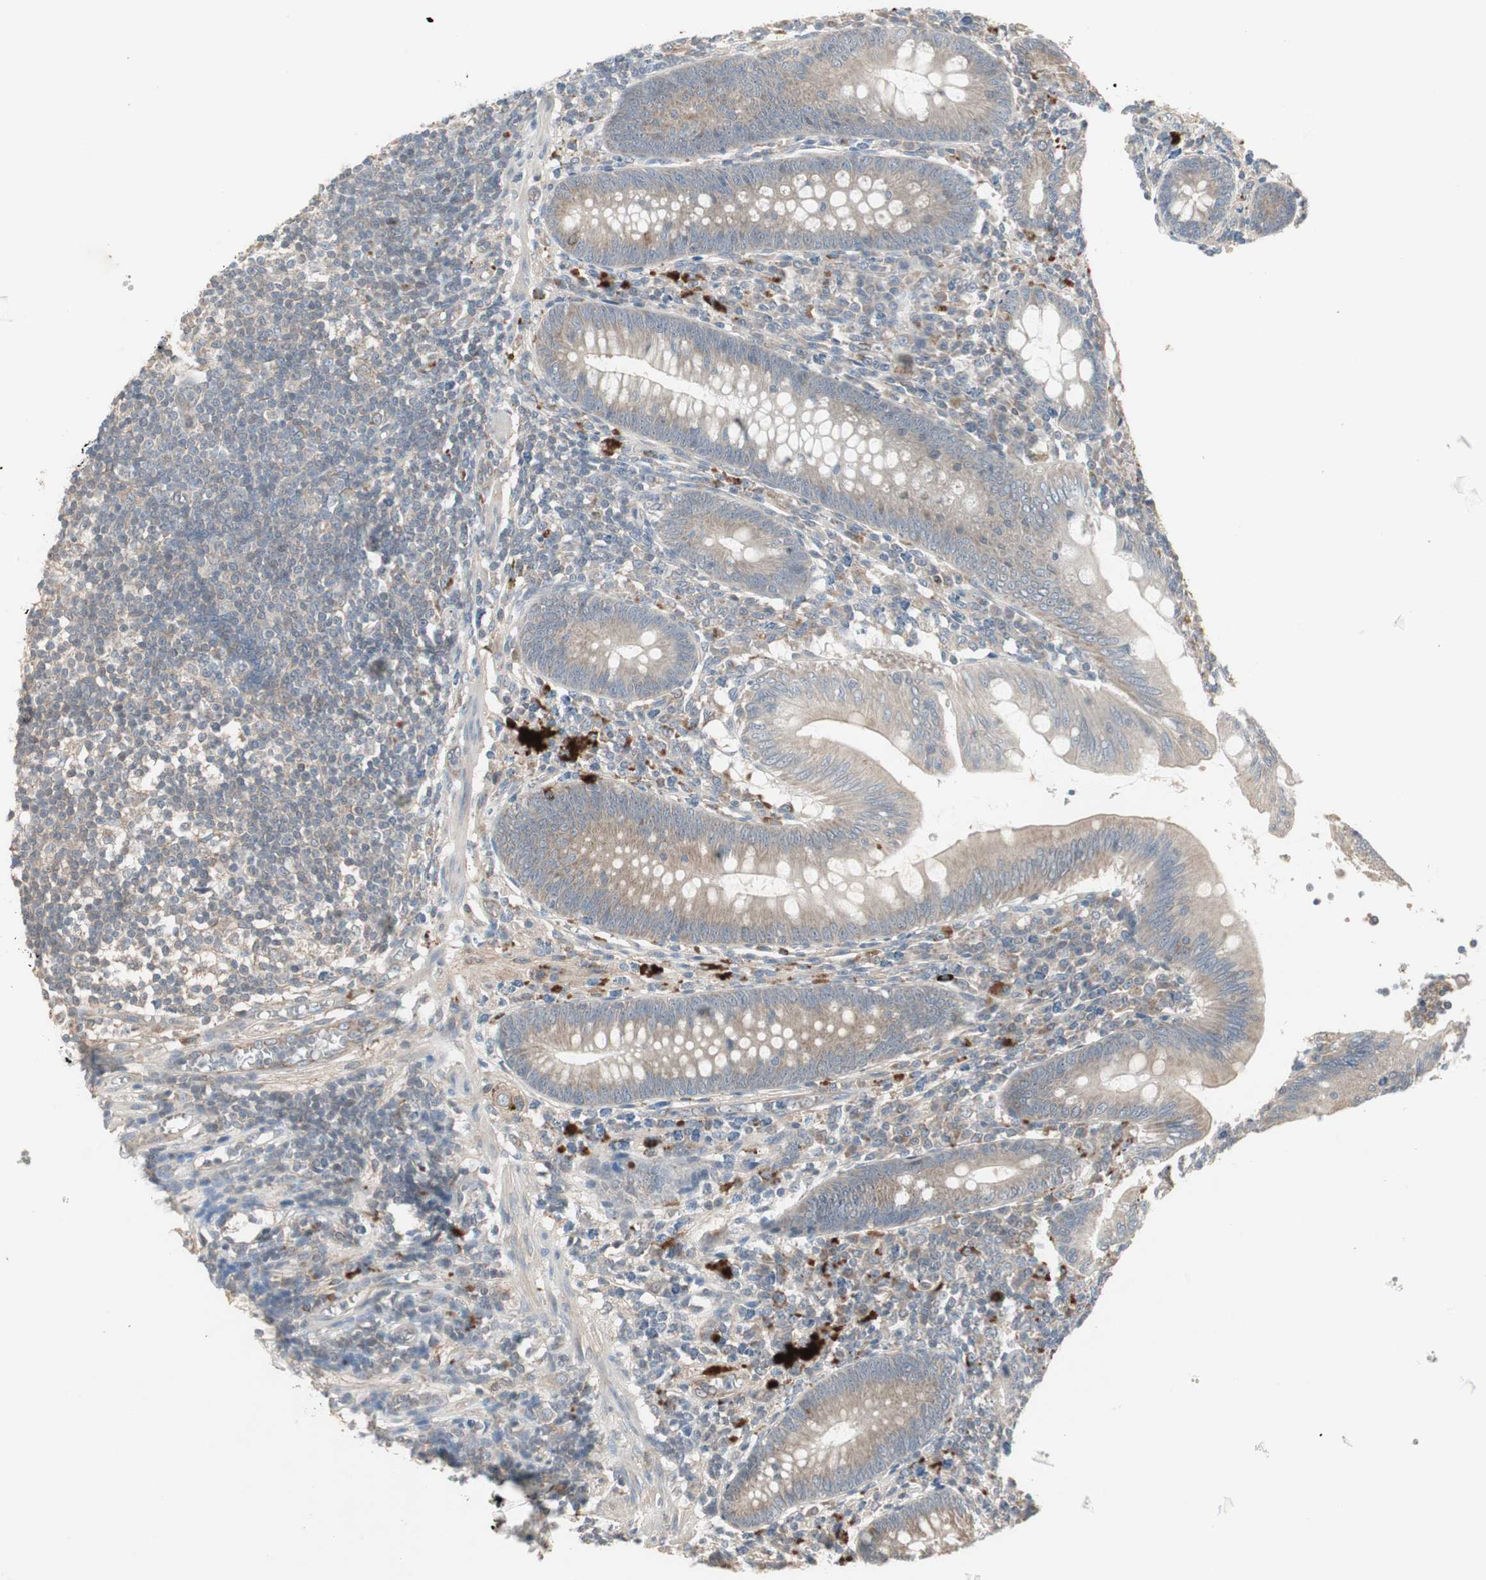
{"staining": {"intensity": "weak", "quantity": "25%-75%", "location": "cytoplasmic/membranous"}, "tissue": "appendix", "cell_type": "Glandular cells", "image_type": "normal", "snomed": [{"axis": "morphology", "description": "Normal tissue, NOS"}, {"axis": "morphology", "description": "Inflammation, NOS"}, {"axis": "topography", "description": "Appendix"}], "caption": "Weak cytoplasmic/membranous staining is seen in approximately 25%-75% of glandular cells in normal appendix. (Brightfield microscopy of DAB IHC at high magnification).", "gene": "JMJD7", "patient": {"sex": "male", "age": 46}}